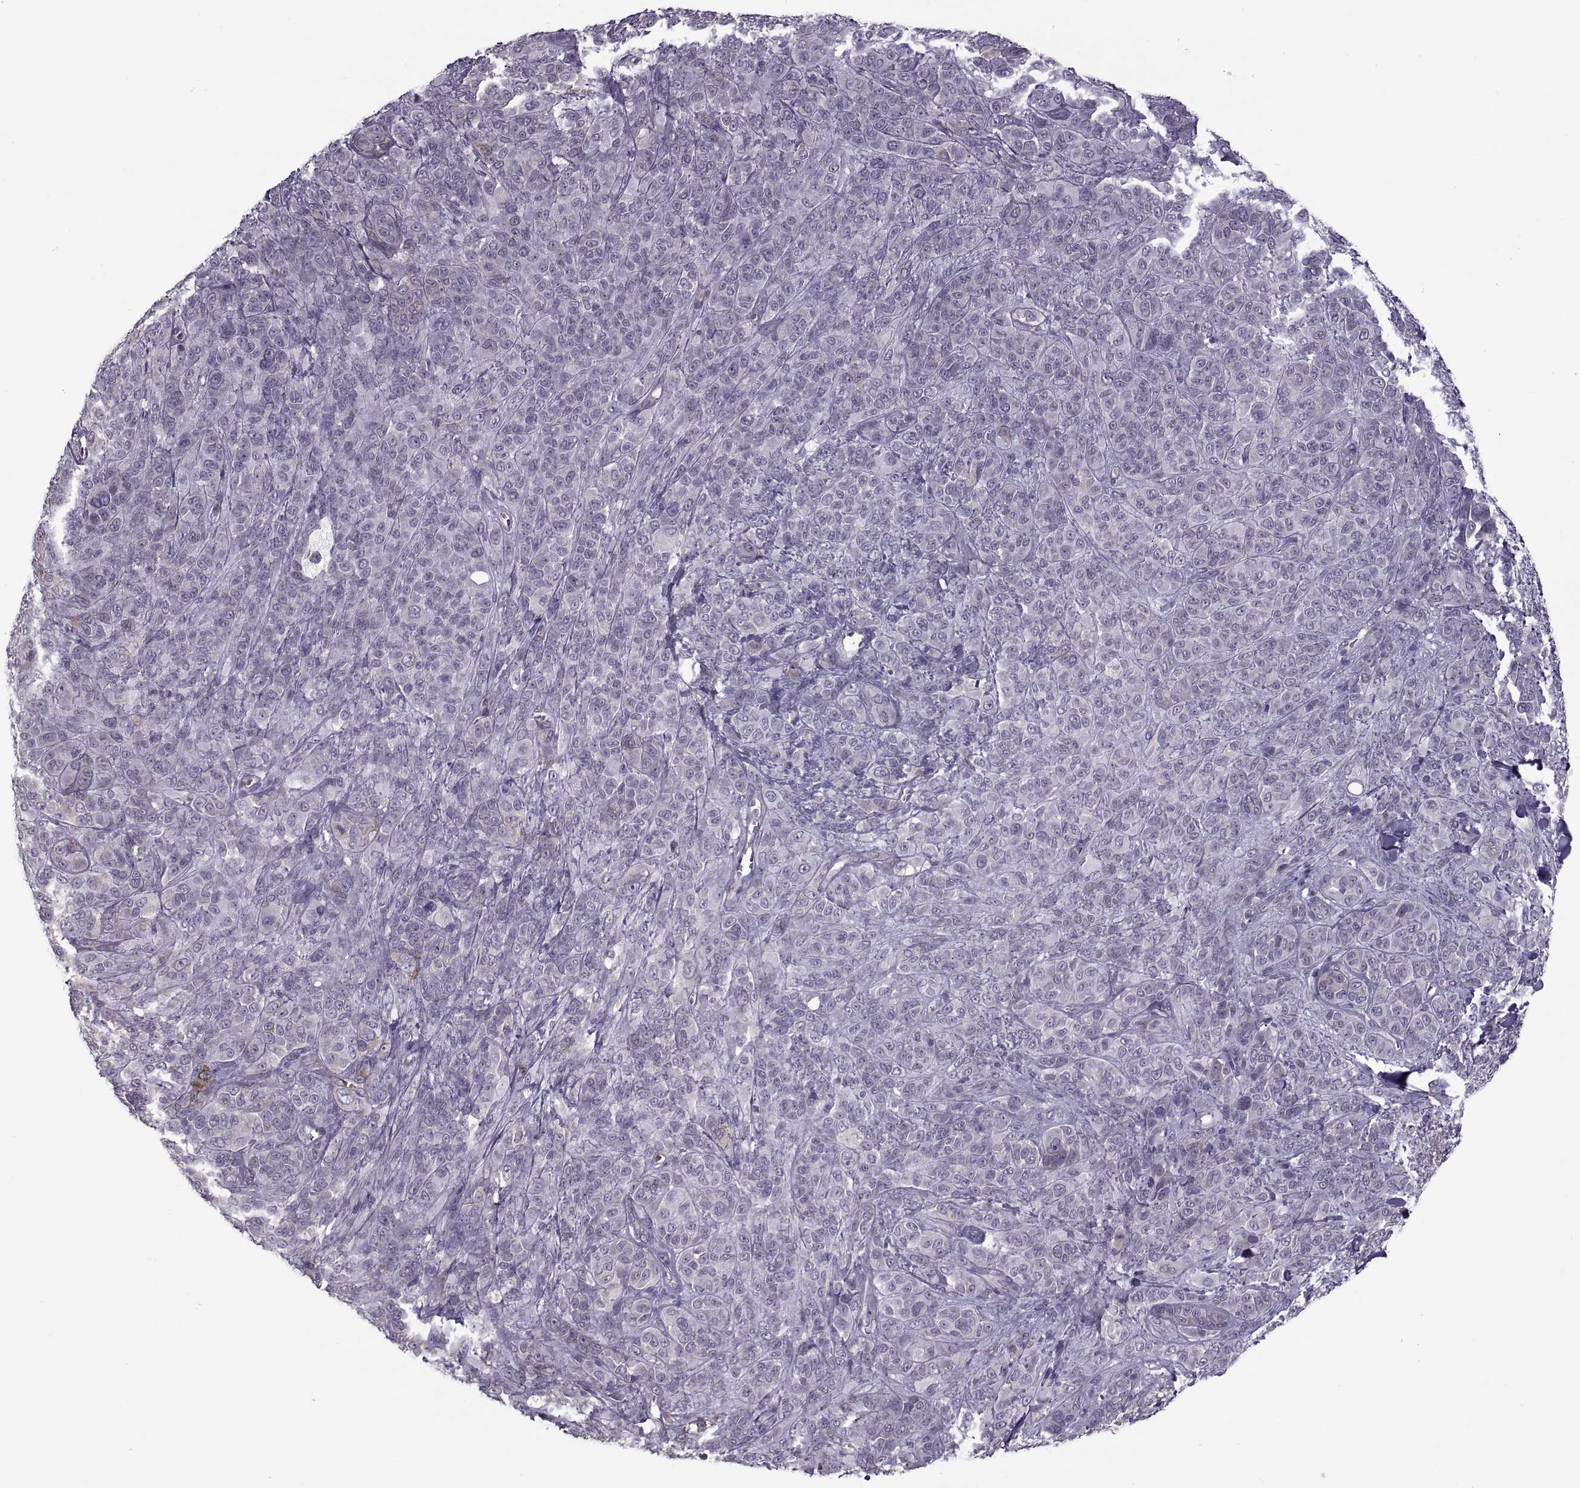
{"staining": {"intensity": "negative", "quantity": "none", "location": "none"}, "tissue": "melanoma", "cell_type": "Tumor cells", "image_type": "cancer", "snomed": [{"axis": "morphology", "description": "Malignant melanoma, NOS"}, {"axis": "topography", "description": "Skin"}], "caption": "Tumor cells are negative for brown protein staining in malignant melanoma.", "gene": "PABPC1", "patient": {"sex": "female", "age": 87}}